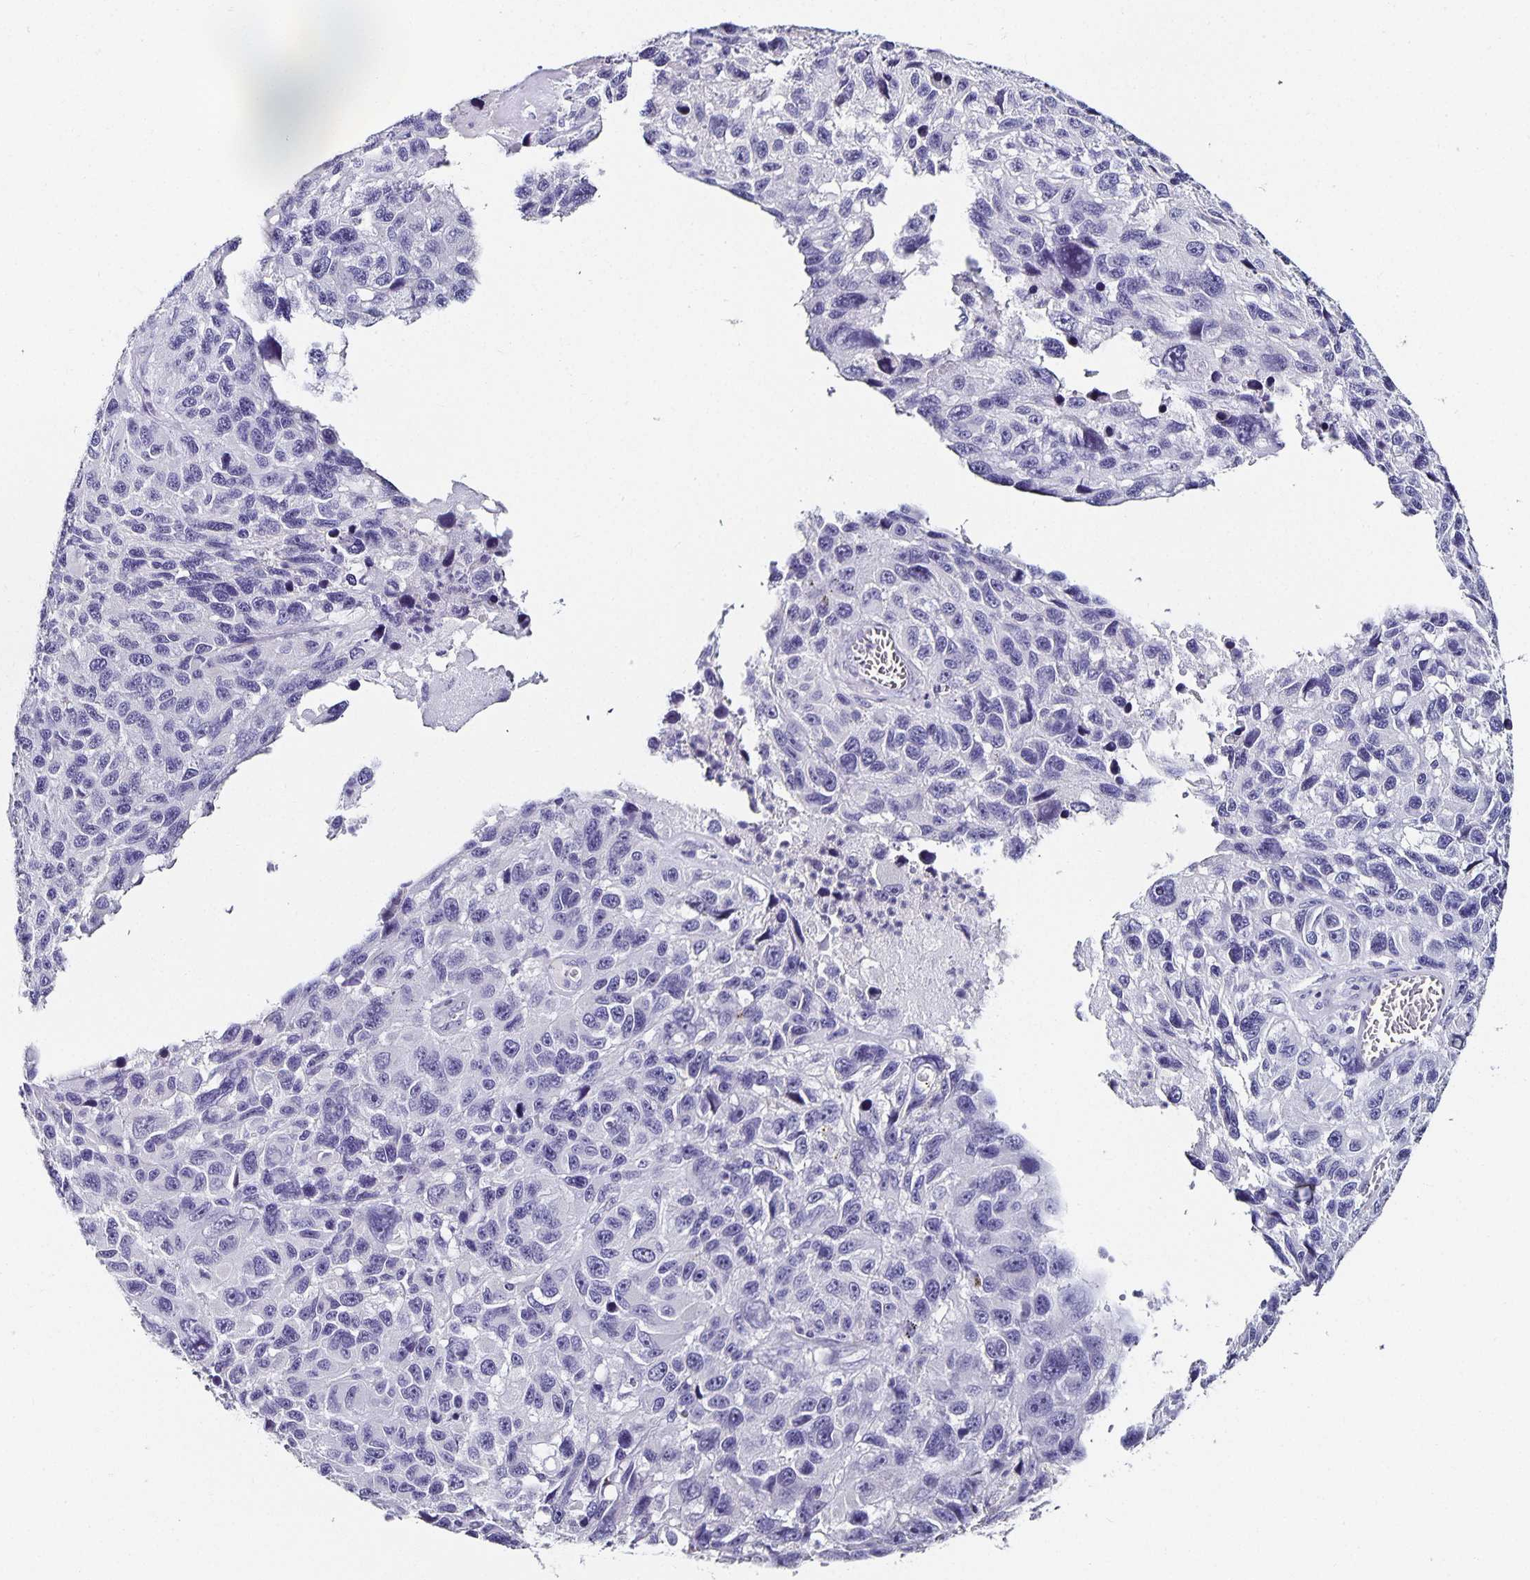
{"staining": {"intensity": "negative", "quantity": "none", "location": "none"}, "tissue": "melanoma", "cell_type": "Tumor cells", "image_type": "cancer", "snomed": [{"axis": "morphology", "description": "Malignant melanoma, NOS"}, {"axis": "topography", "description": "Skin"}], "caption": "There is no significant expression in tumor cells of melanoma.", "gene": "CHGA", "patient": {"sex": "male", "age": 53}}